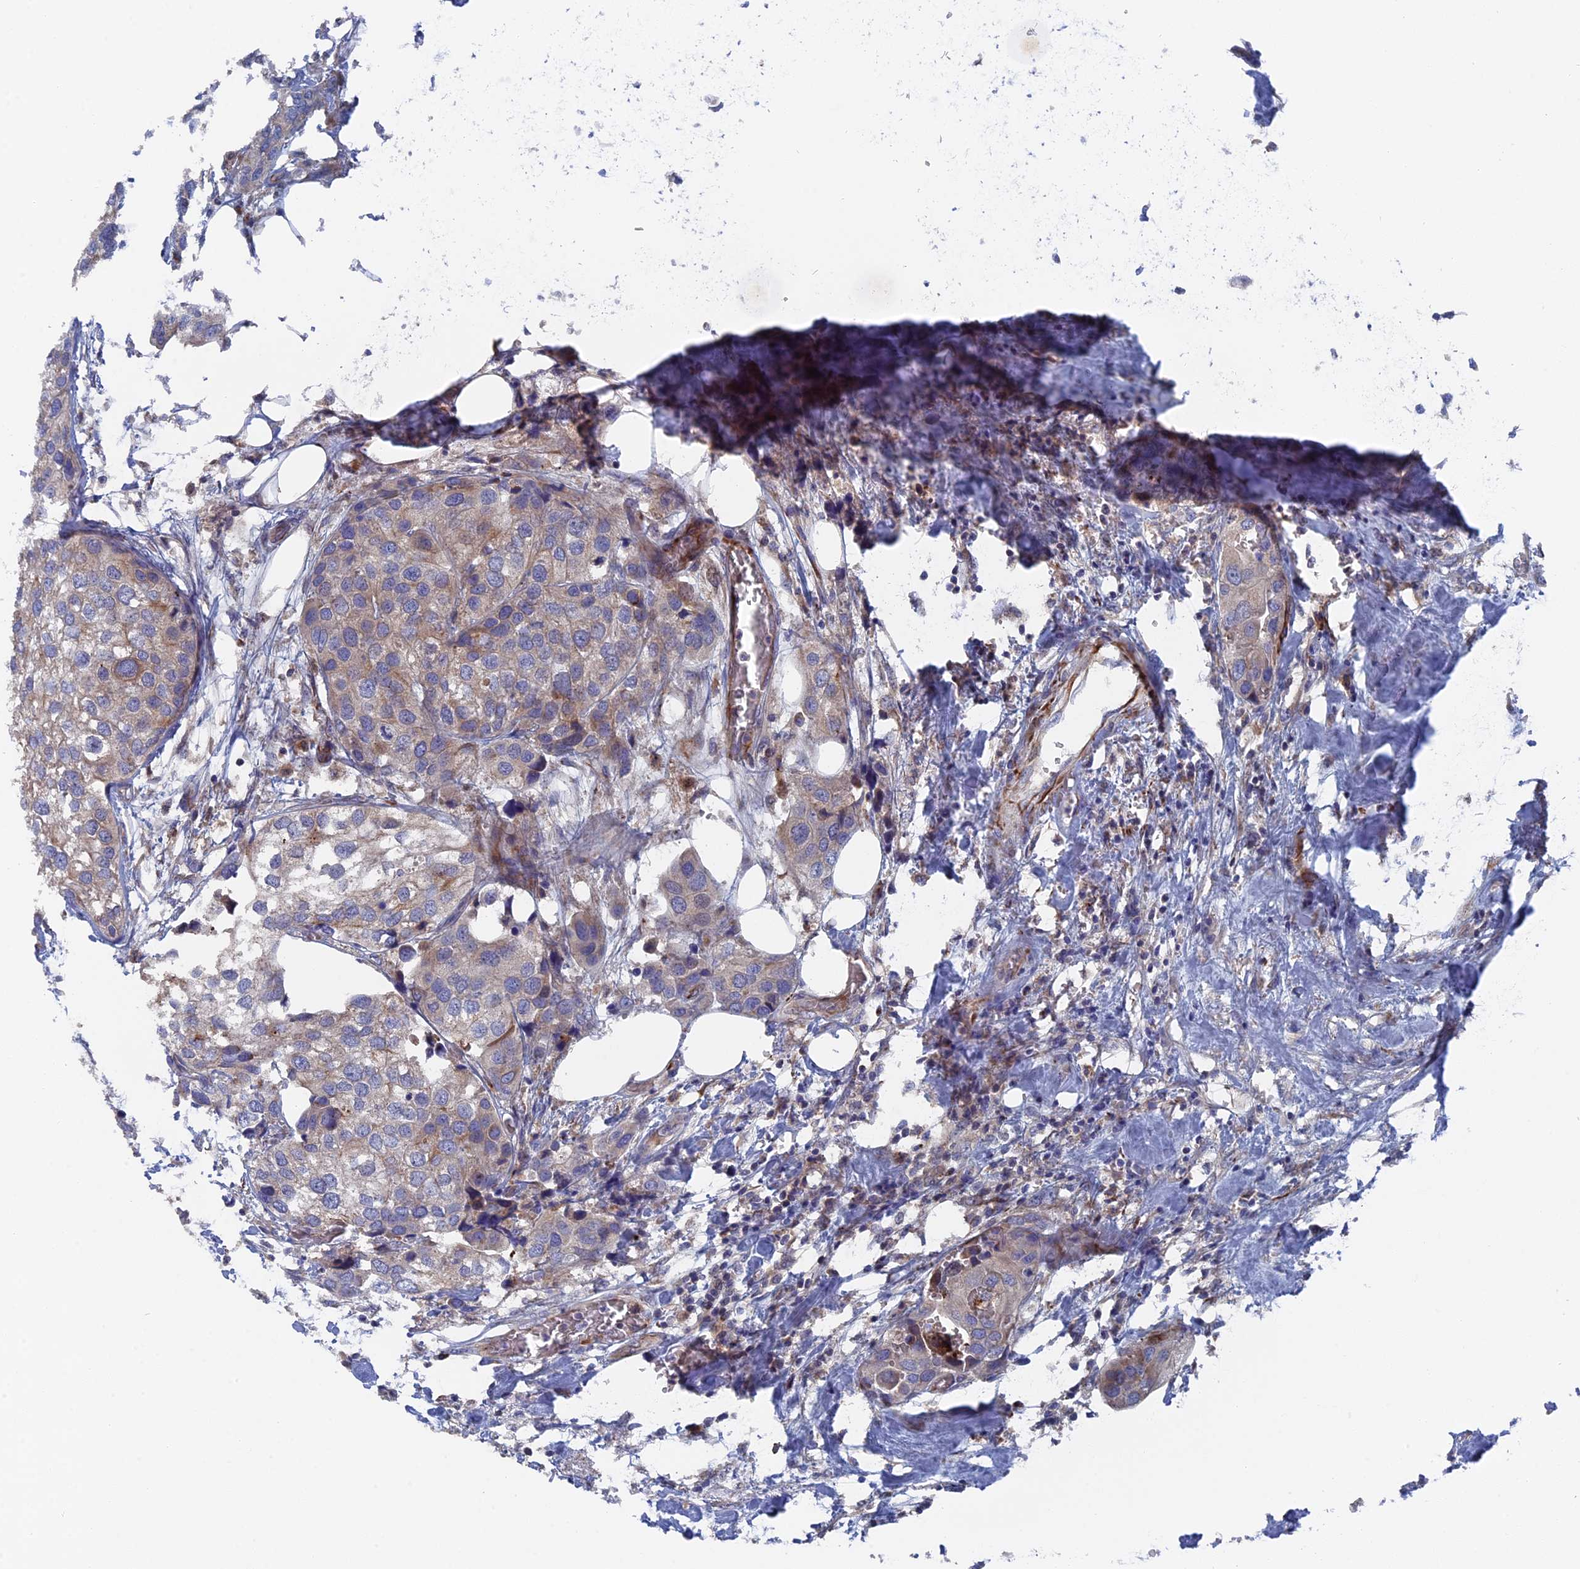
{"staining": {"intensity": "weak", "quantity": "<25%", "location": "cytoplasmic/membranous"}, "tissue": "urothelial cancer", "cell_type": "Tumor cells", "image_type": "cancer", "snomed": [{"axis": "morphology", "description": "Urothelial carcinoma, High grade"}, {"axis": "topography", "description": "Urinary bladder"}], "caption": "Human high-grade urothelial carcinoma stained for a protein using immunohistochemistry (IHC) displays no positivity in tumor cells.", "gene": "SMG9", "patient": {"sex": "male", "age": 64}}